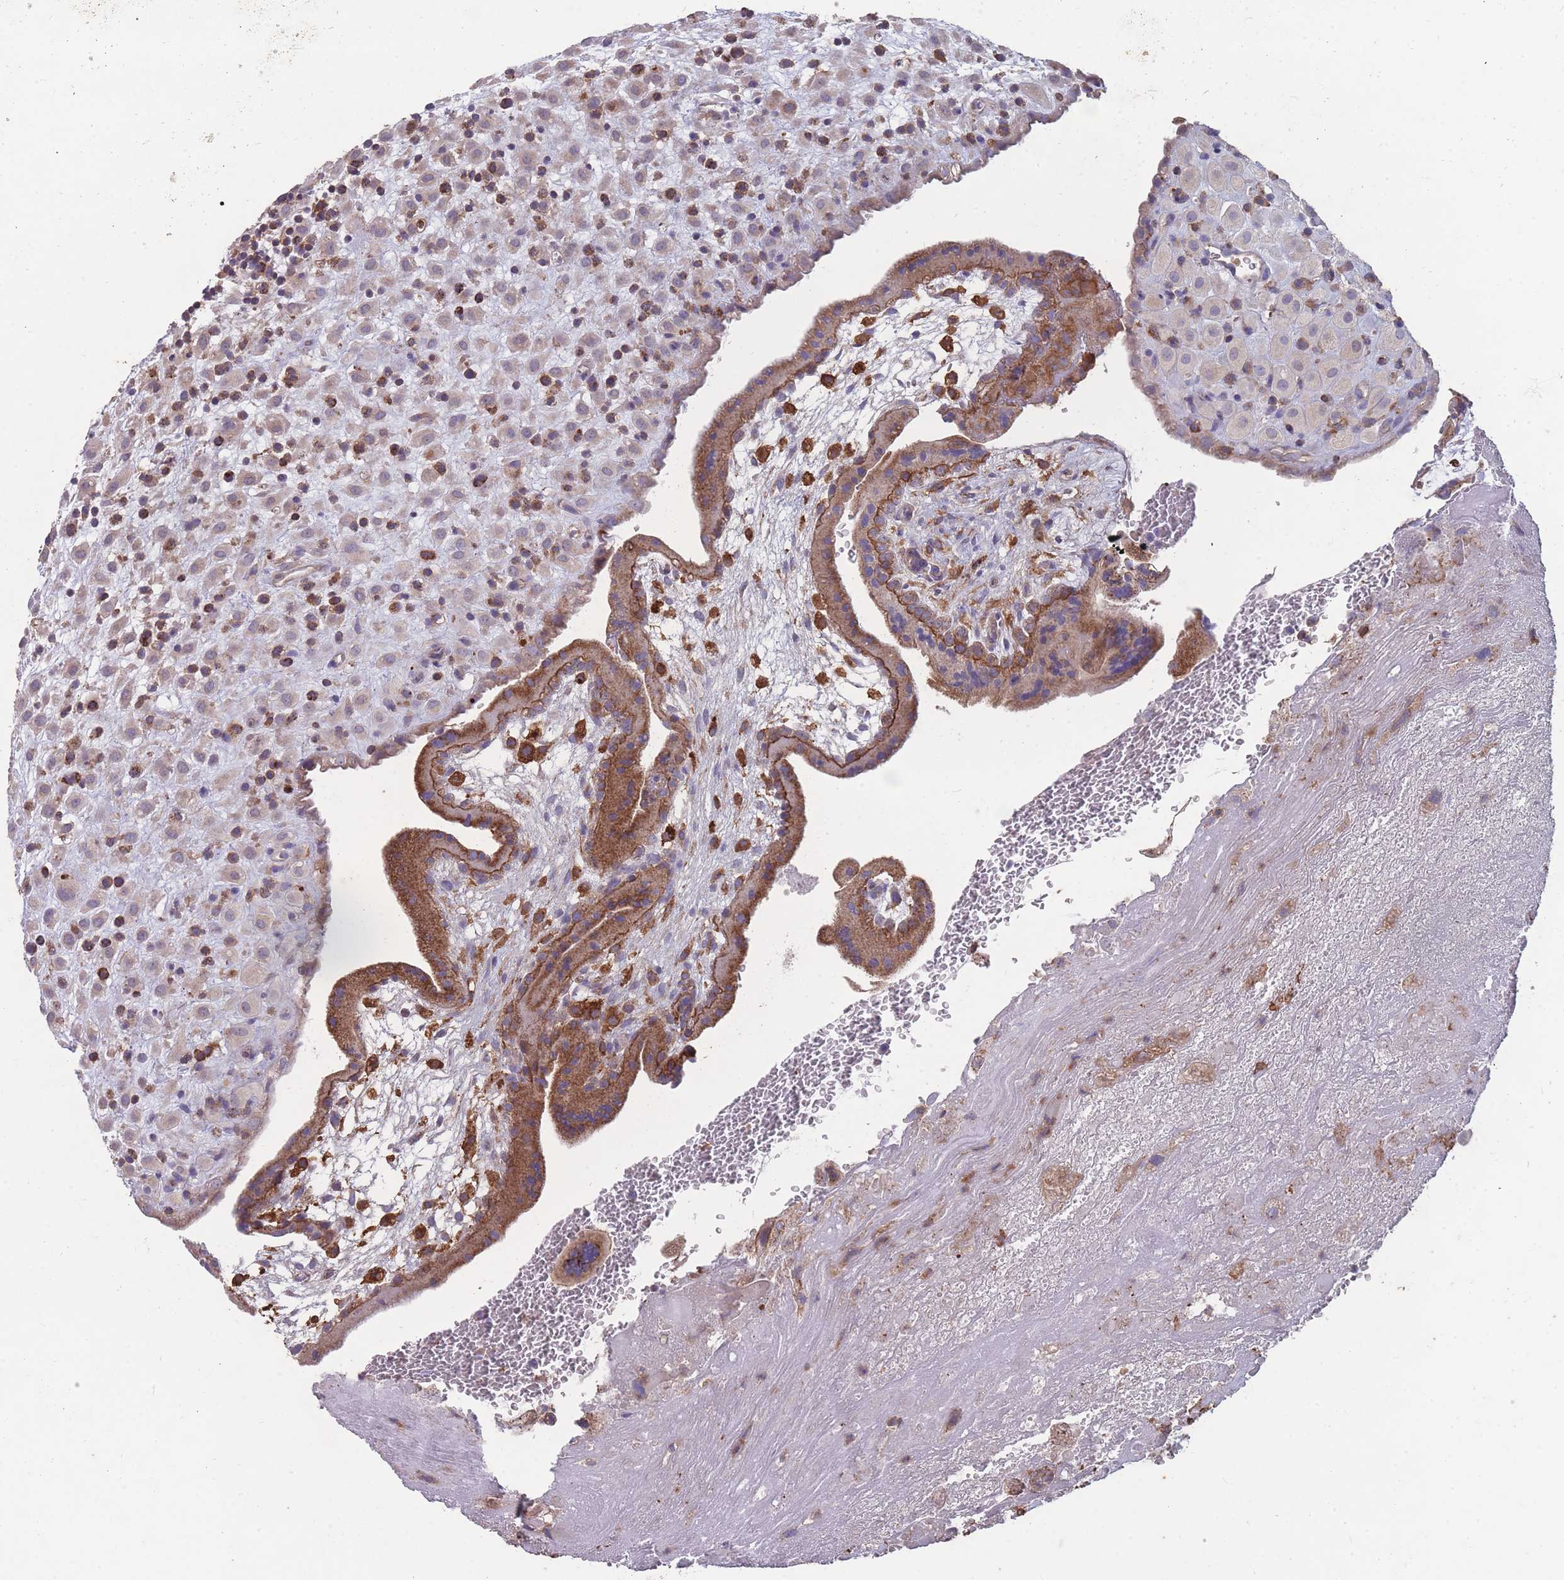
{"staining": {"intensity": "moderate", "quantity": "<25%", "location": "cytoplasmic/membranous"}, "tissue": "placenta", "cell_type": "Decidual cells", "image_type": "normal", "snomed": [{"axis": "morphology", "description": "Normal tissue, NOS"}, {"axis": "topography", "description": "Placenta"}], "caption": "The immunohistochemical stain labels moderate cytoplasmic/membranous staining in decidual cells of unremarkable placenta. (brown staining indicates protein expression, while blue staining denotes nuclei).", "gene": "CD33", "patient": {"sex": "female", "age": 35}}